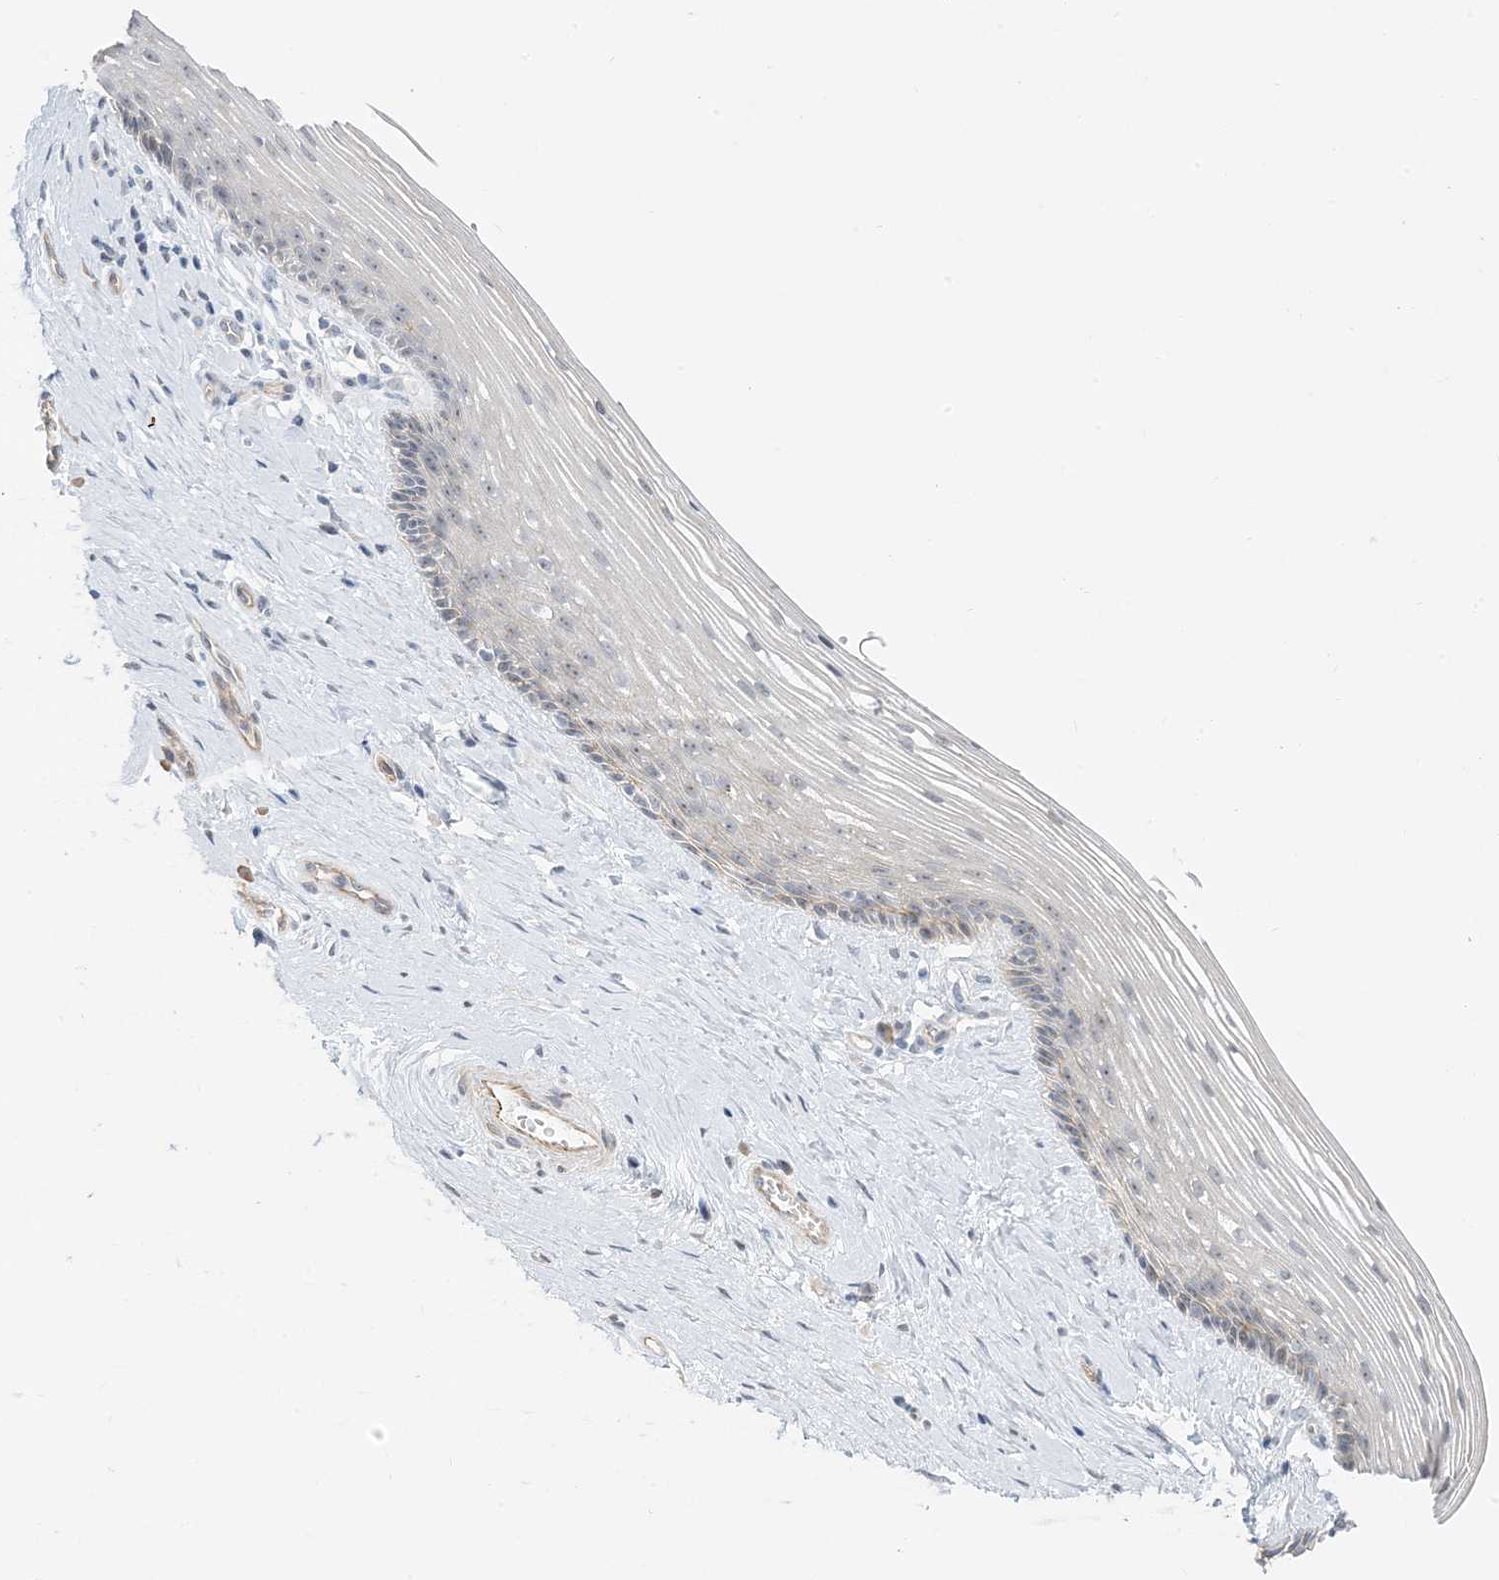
{"staining": {"intensity": "negative", "quantity": "none", "location": "none"}, "tissue": "vagina", "cell_type": "Squamous epithelial cells", "image_type": "normal", "snomed": [{"axis": "morphology", "description": "Normal tissue, NOS"}, {"axis": "topography", "description": "Vagina"}], "caption": "The image exhibits no staining of squamous epithelial cells in benign vagina.", "gene": "IL36B", "patient": {"sex": "female", "age": 46}}